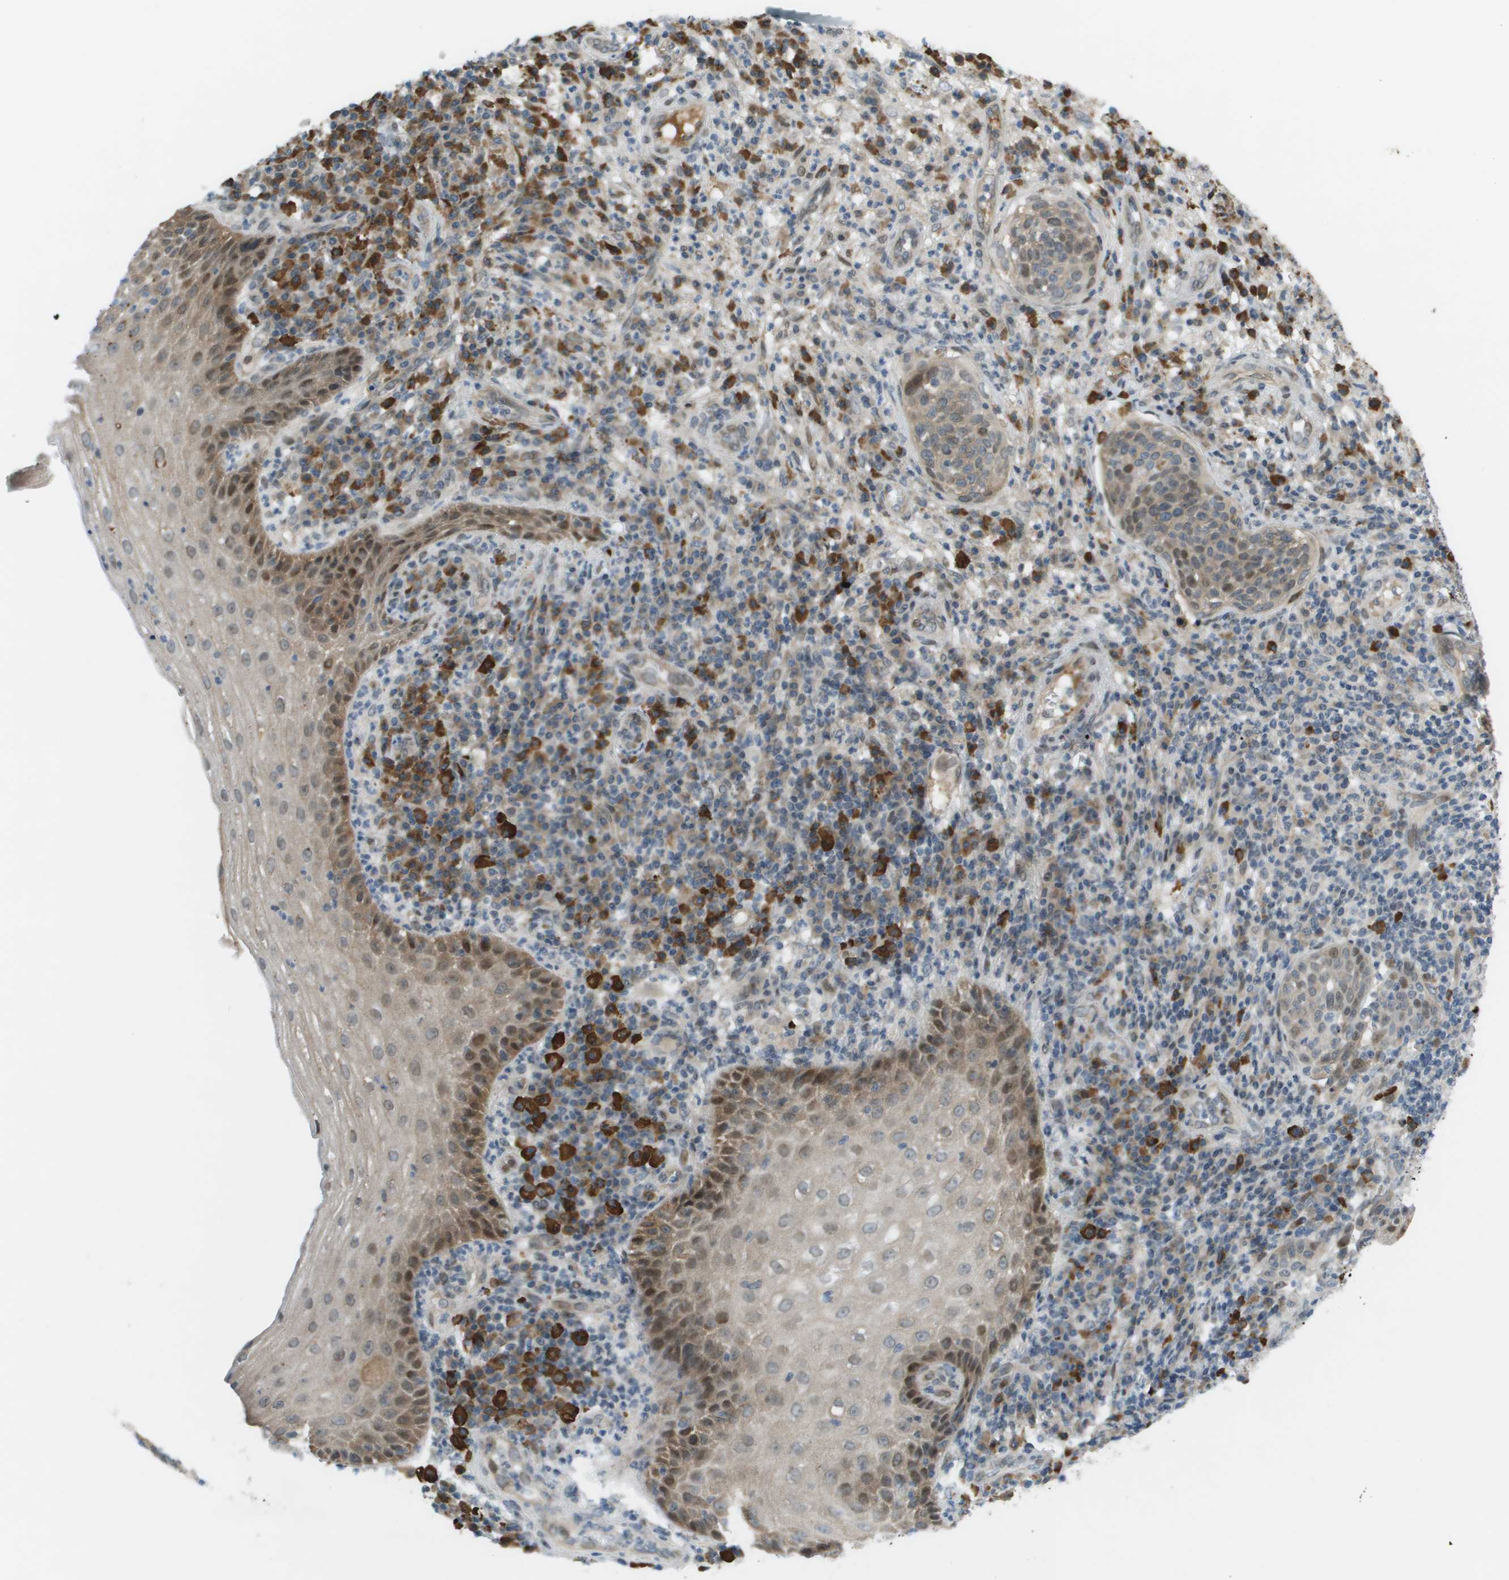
{"staining": {"intensity": "moderate", "quantity": "25%-75%", "location": "cytoplasmic/membranous,nuclear"}, "tissue": "cervical cancer", "cell_type": "Tumor cells", "image_type": "cancer", "snomed": [{"axis": "morphology", "description": "Squamous cell carcinoma, NOS"}, {"axis": "topography", "description": "Cervix"}], "caption": "Immunohistochemistry (IHC) histopathology image of neoplastic tissue: human cervical cancer (squamous cell carcinoma) stained using IHC shows medium levels of moderate protein expression localized specifically in the cytoplasmic/membranous and nuclear of tumor cells, appearing as a cytoplasmic/membranous and nuclear brown color.", "gene": "CACNB4", "patient": {"sex": "female", "age": 34}}